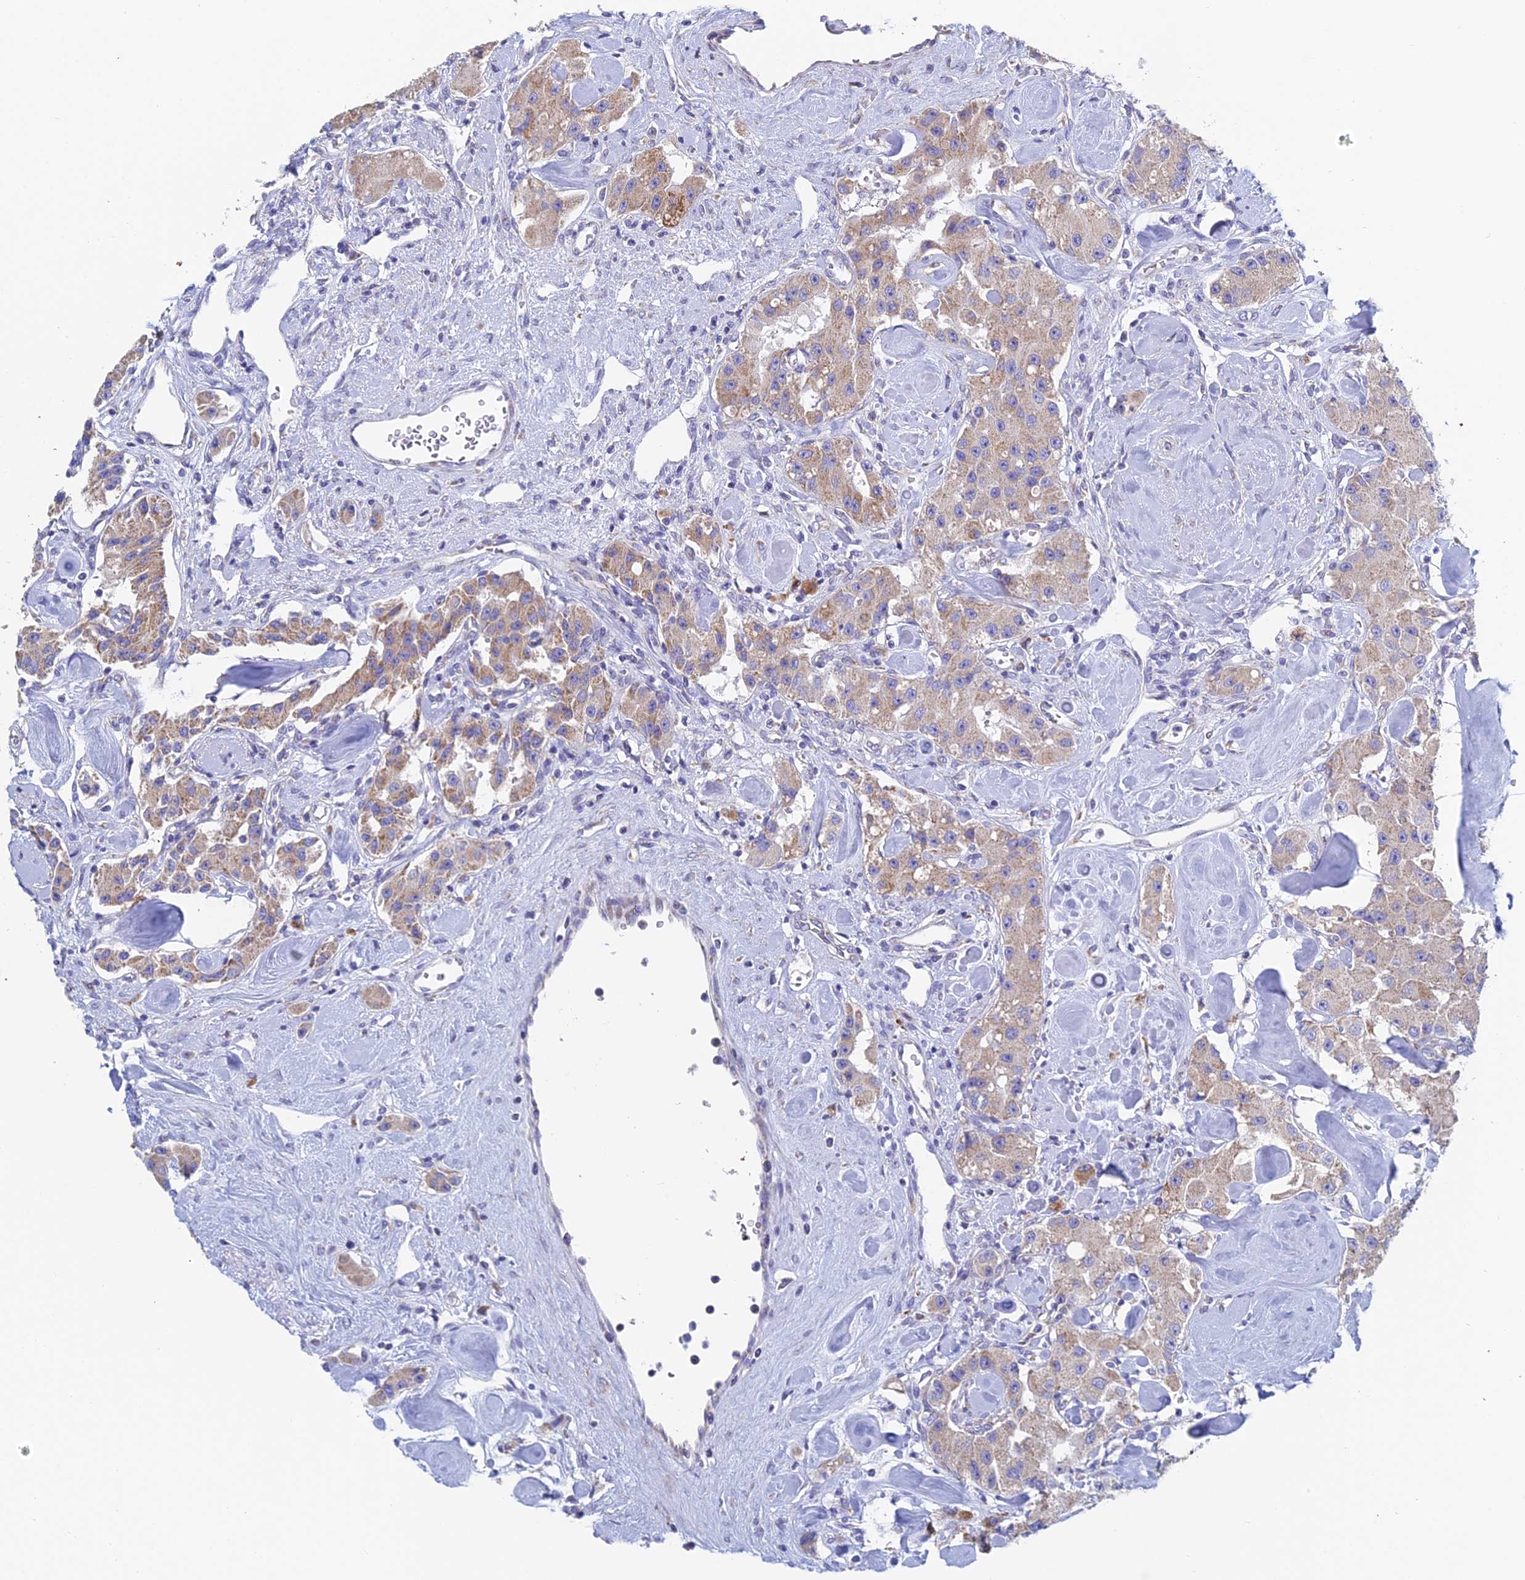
{"staining": {"intensity": "moderate", "quantity": "<25%", "location": "cytoplasmic/membranous"}, "tissue": "carcinoid", "cell_type": "Tumor cells", "image_type": "cancer", "snomed": [{"axis": "morphology", "description": "Carcinoid, malignant, NOS"}, {"axis": "topography", "description": "Pancreas"}], "caption": "This photomicrograph reveals immunohistochemistry (IHC) staining of carcinoid, with low moderate cytoplasmic/membranous staining in about <25% of tumor cells.", "gene": "CRACR2B", "patient": {"sex": "male", "age": 41}}